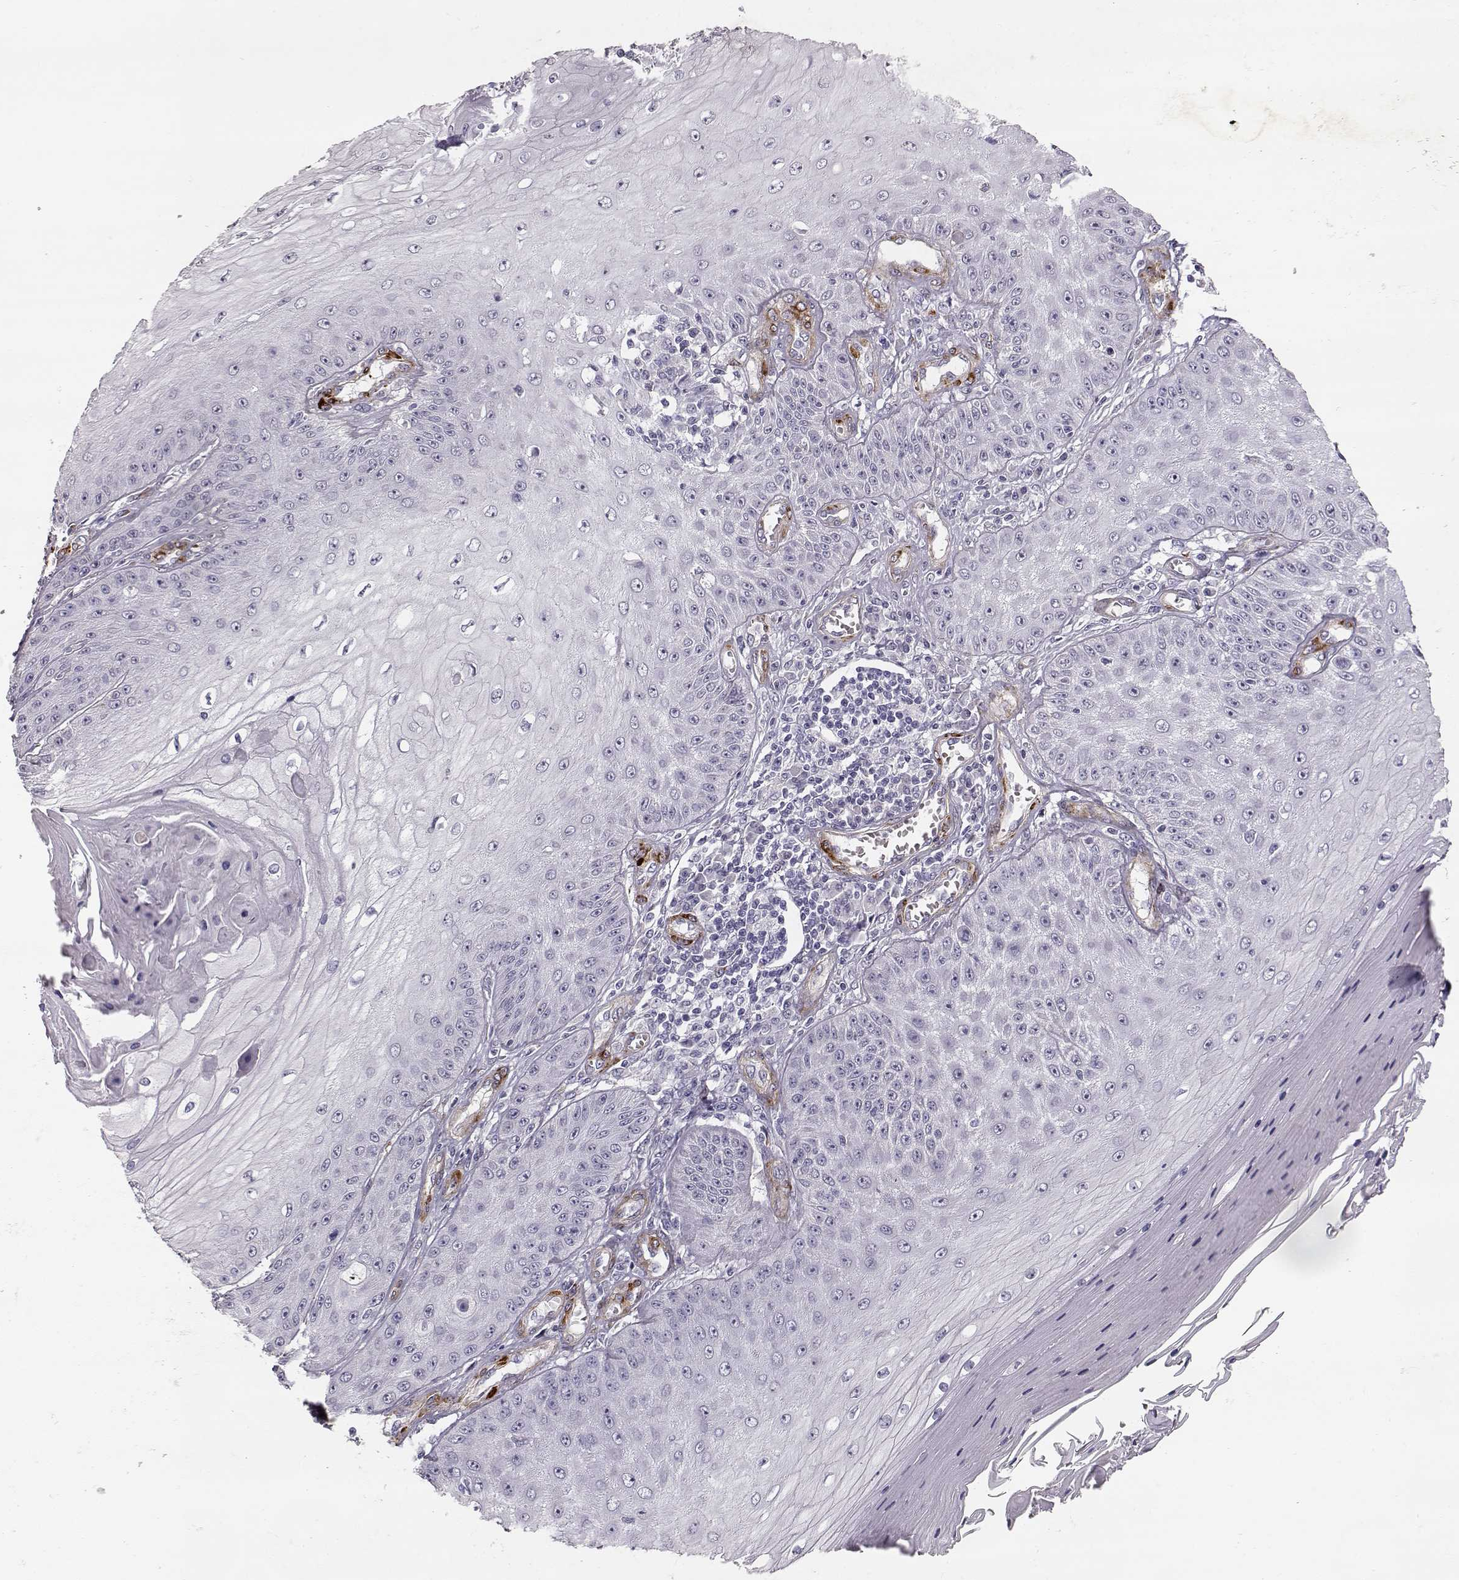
{"staining": {"intensity": "negative", "quantity": "none", "location": "none"}, "tissue": "skin cancer", "cell_type": "Tumor cells", "image_type": "cancer", "snomed": [{"axis": "morphology", "description": "Squamous cell carcinoma, NOS"}, {"axis": "topography", "description": "Skin"}], "caption": "Tumor cells show no significant expression in skin squamous cell carcinoma.", "gene": "LAMC1", "patient": {"sex": "male", "age": 70}}